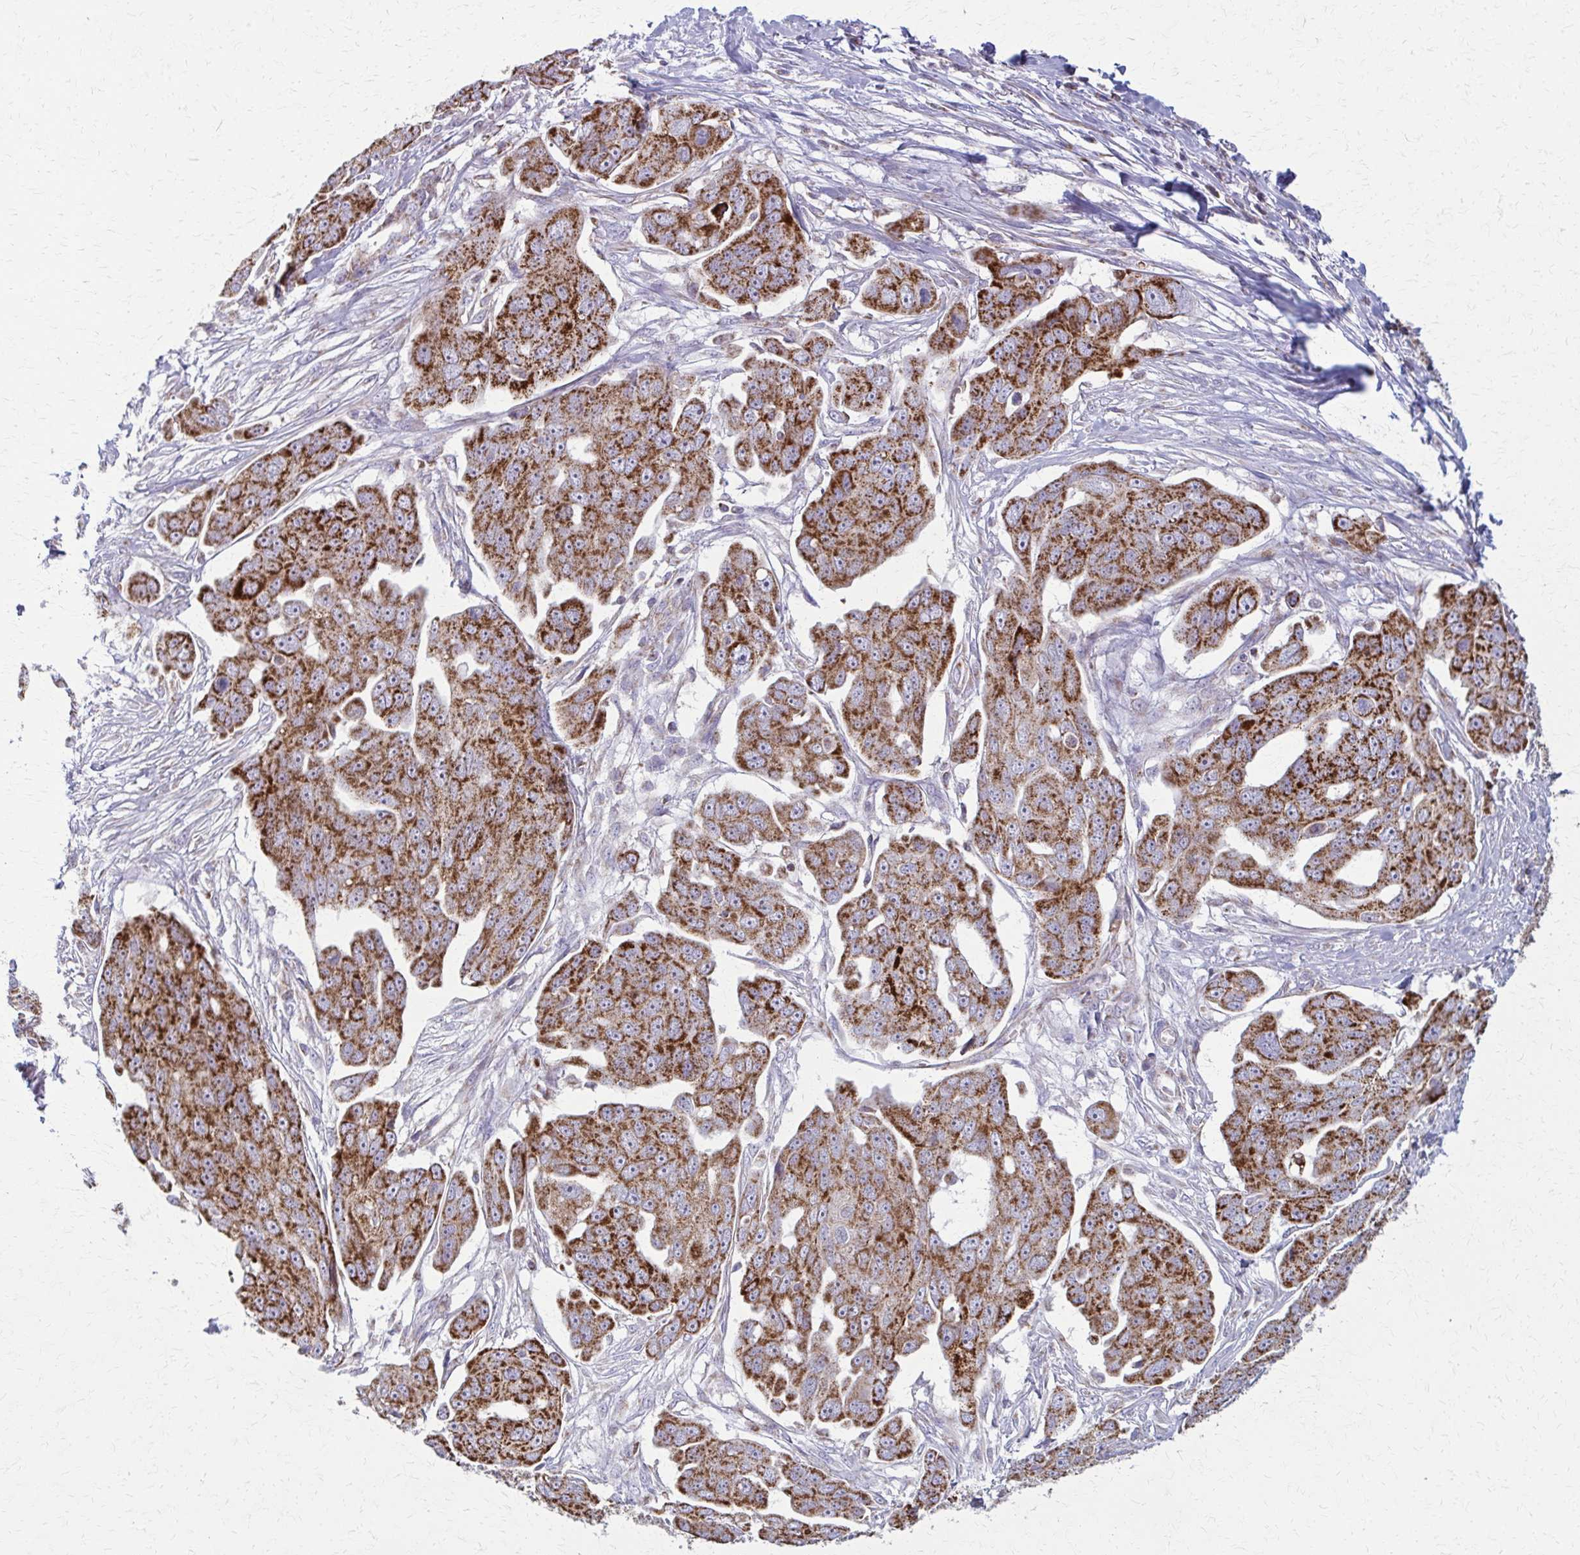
{"staining": {"intensity": "strong", "quantity": ">75%", "location": "cytoplasmic/membranous"}, "tissue": "ovarian cancer", "cell_type": "Tumor cells", "image_type": "cancer", "snomed": [{"axis": "morphology", "description": "Carcinoma, endometroid"}, {"axis": "topography", "description": "Ovary"}], "caption": "IHC of human ovarian cancer reveals high levels of strong cytoplasmic/membranous staining in about >75% of tumor cells.", "gene": "TVP23A", "patient": {"sex": "female", "age": 70}}